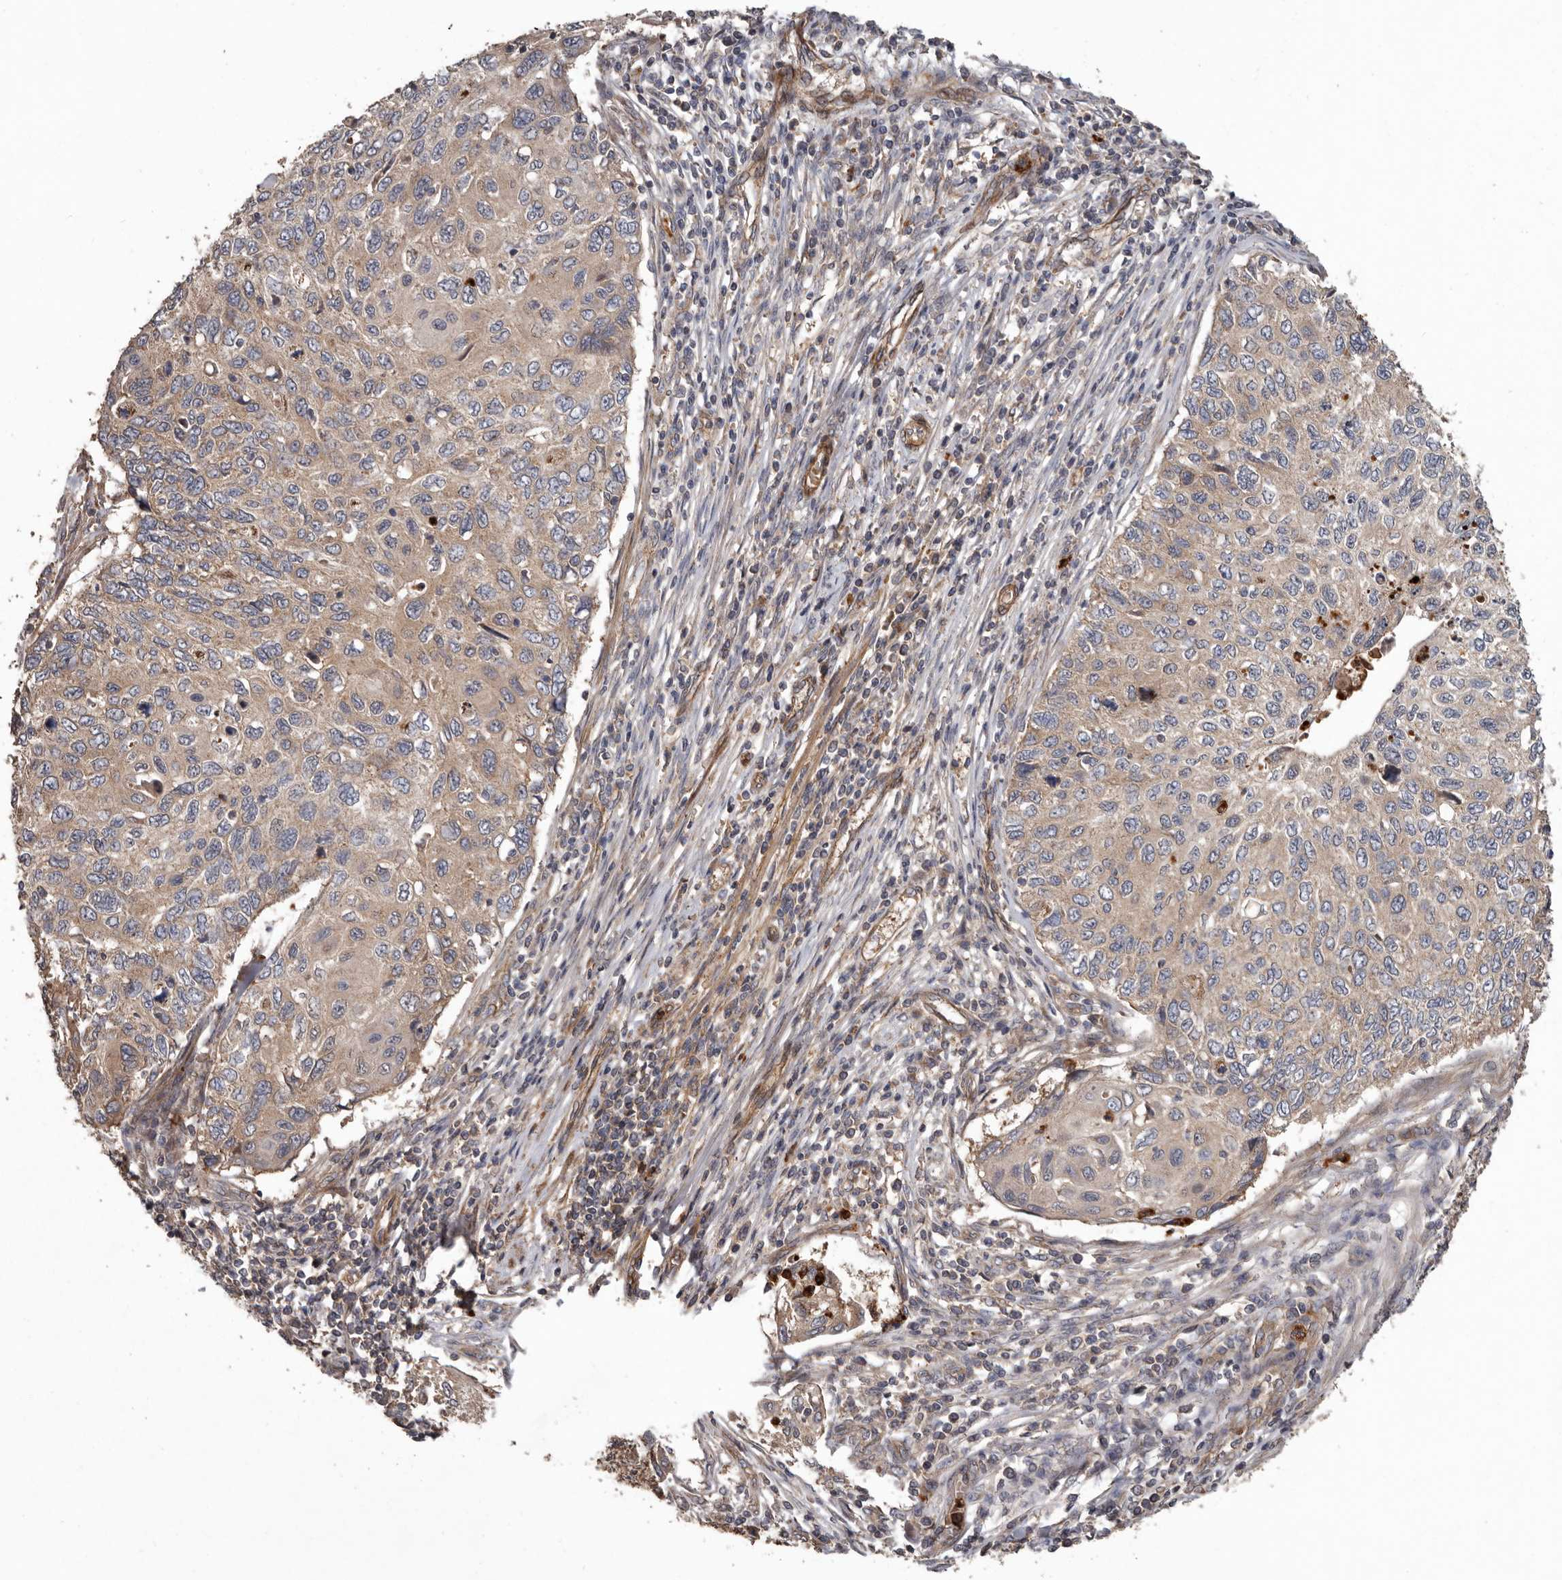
{"staining": {"intensity": "weak", "quantity": "25%-75%", "location": "cytoplasmic/membranous"}, "tissue": "cervical cancer", "cell_type": "Tumor cells", "image_type": "cancer", "snomed": [{"axis": "morphology", "description": "Squamous cell carcinoma, NOS"}, {"axis": "topography", "description": "Cervix"}], "caption": "Approximately 25%-75% of tumor cells in cervical cancer (squamous cell carcinoma) show weak cytoplasmic/membranous protein staining as visualized by brown immunohistochemical staining.", "gene": "ARHGEF5", "patient": {"sex": "female", "age": 70}}